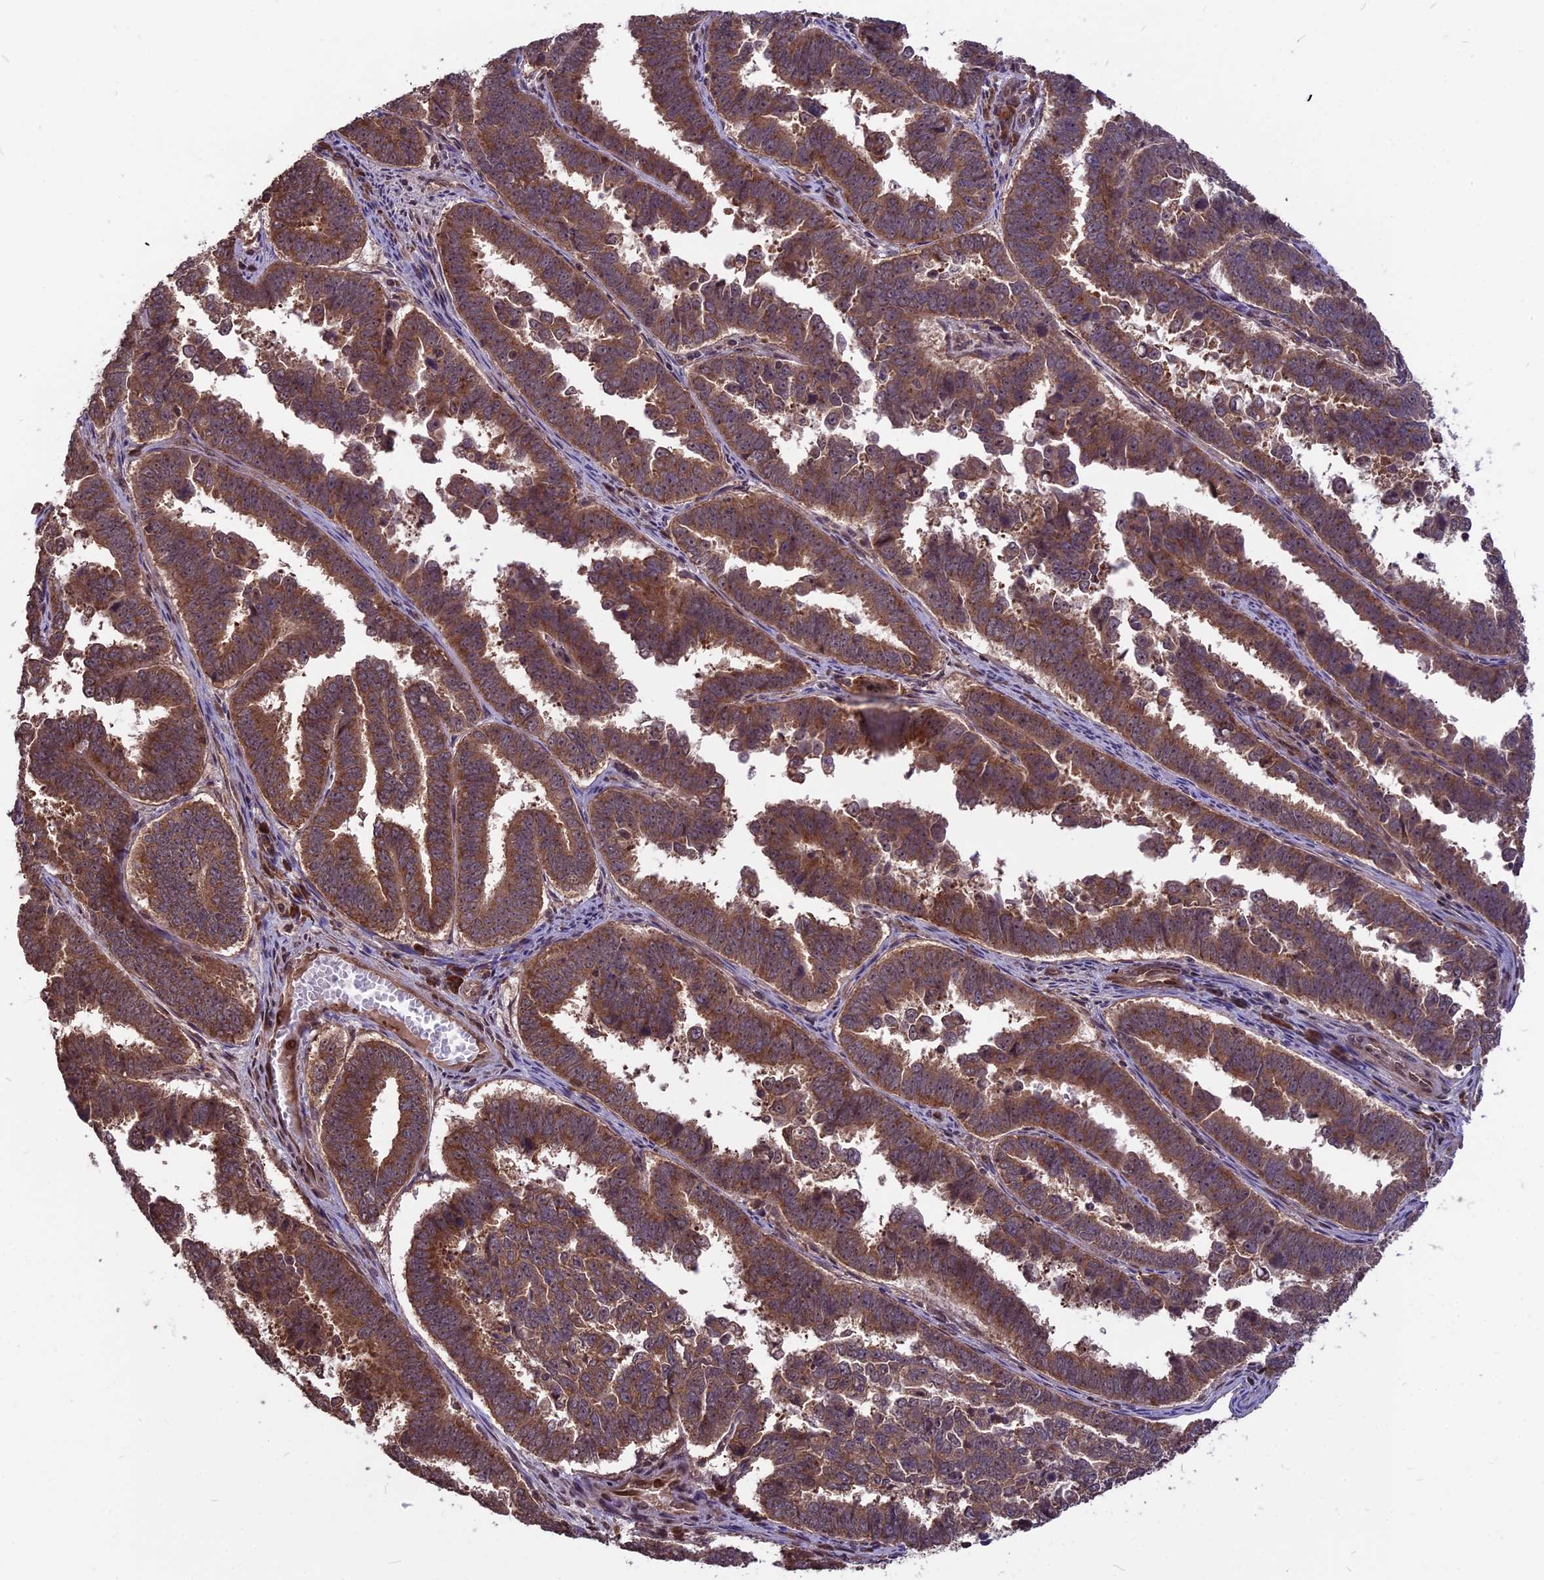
{"staining": {"intensity": "moderate", "quantity": ">75%", "location": "cytoplasmic/membranous,nuclear"}, "tissue": "endometrial cancer", "cell_type": "Tumor cells", "image_type": "cancer", "snomed": [{"axis": "morphology", "description": "Adenocarcinoma, NOS"}, {"axis": "topography", "description": "Endometrium"}], "caption": "Immunohistochemistry (IHC) (DAB (3,3'-diaminobenzidine)) staining of human endometrial cancer shows moderate cytoplasmic/membranous and nuclear protein staining in about >75% of tumor cells.", "gene": "ZNF598", "patient": {"sex": "female", "age": 75}}